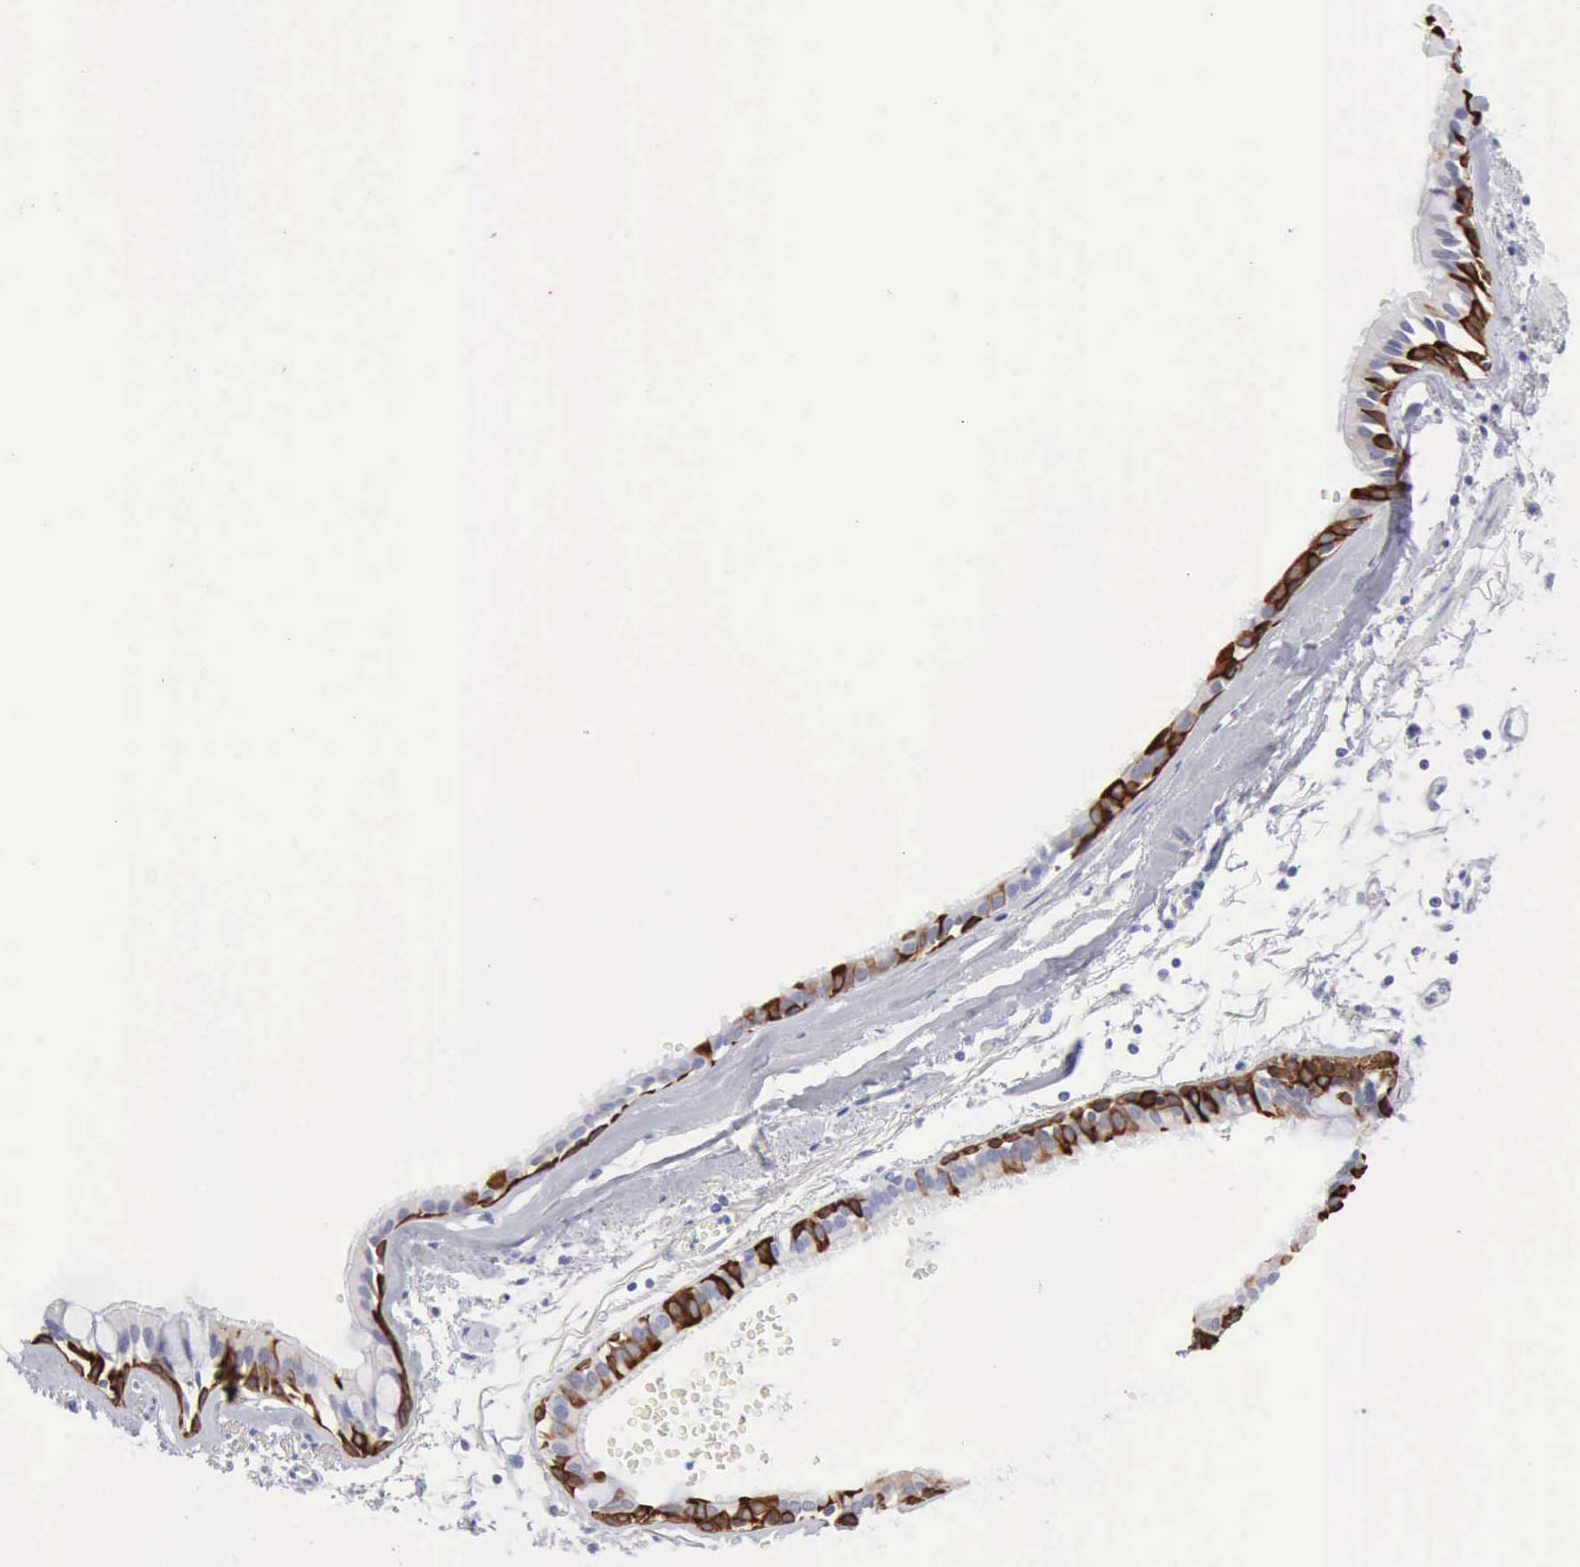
{"staining": {"intensity": "strong", "quantity": "25%-75%", "location": "cytoplasmic/membranous"}, "tissue": "bronchus", "cell_type": "Respiratory epithelial cells", "image_type": "normal", "snomed": [{"axis": "morphology", "description": "Normal tissue, NOS"}, {"axis": "topography", "description": "Bronchus"}, {"axis": "topography", "description": "Lung"}], "caption": "Strong cytoplasmic/membranous expression is present in about 25%-75% of respiratory epithelial cells in normal bronchus.", "gene": "KRT5", "patient": {"sex": "female", "age": 56}}